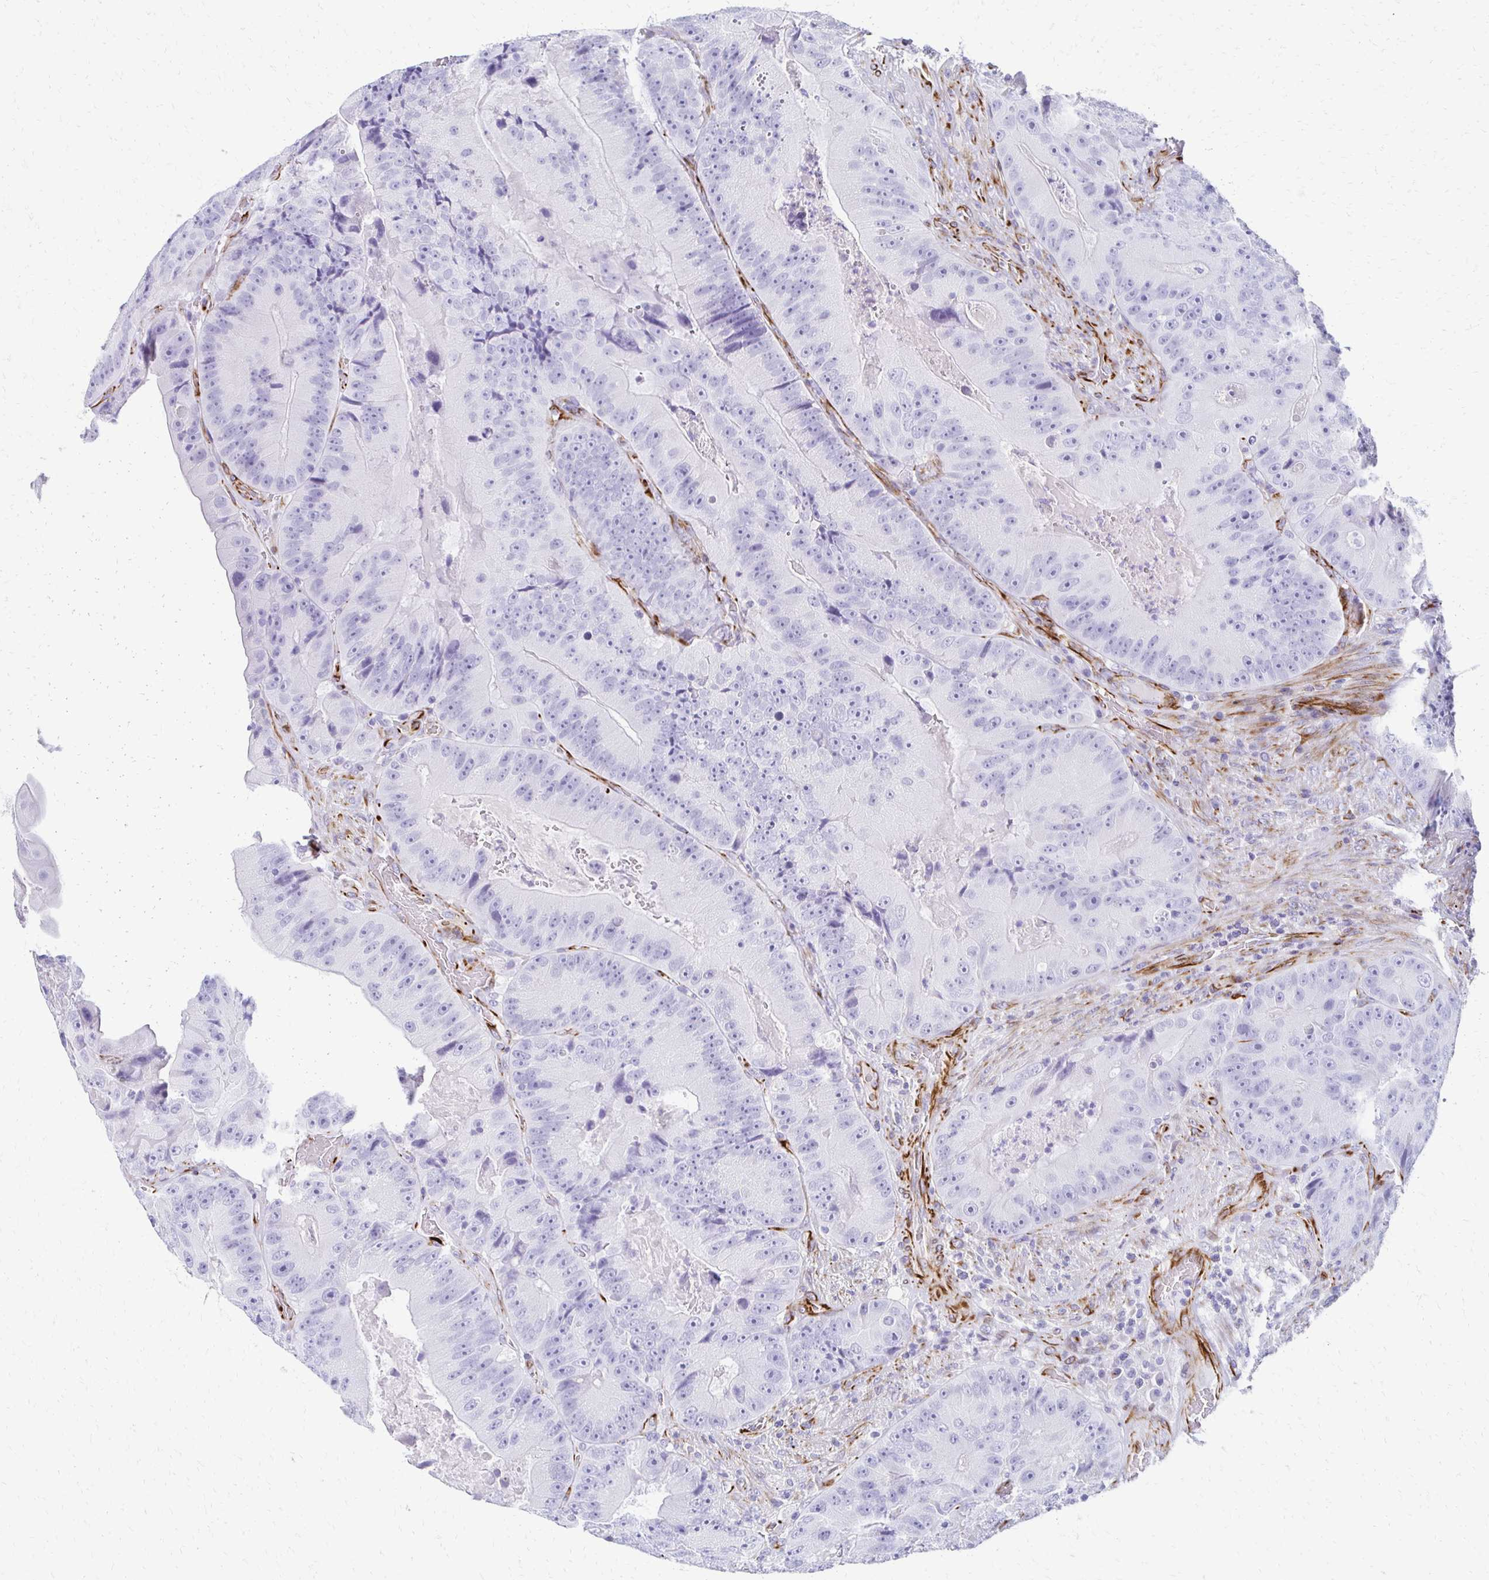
{"staining": {"intensity": "negative", "quantity": "none", "location": "none"}, "tissue": "colorectal cancer", "cell_type": "Tumor cells", "image_type": "cancer", "snomed": [{"axis": "morphology", "description": "Adenocarcinoma, NOS"}, {"axis": "topography", "description": "Colon"}], "caption": "Protein analysis of colorectal adenocarcinoma reveals no significant staining in tumor cells. (Brightfield microscopy of DAB (3,3'-diaminobenzidine) immunohistochemistry at high magnification).", "gene": "TMEM54", "patient": {"sex": "female", "age": 86}}